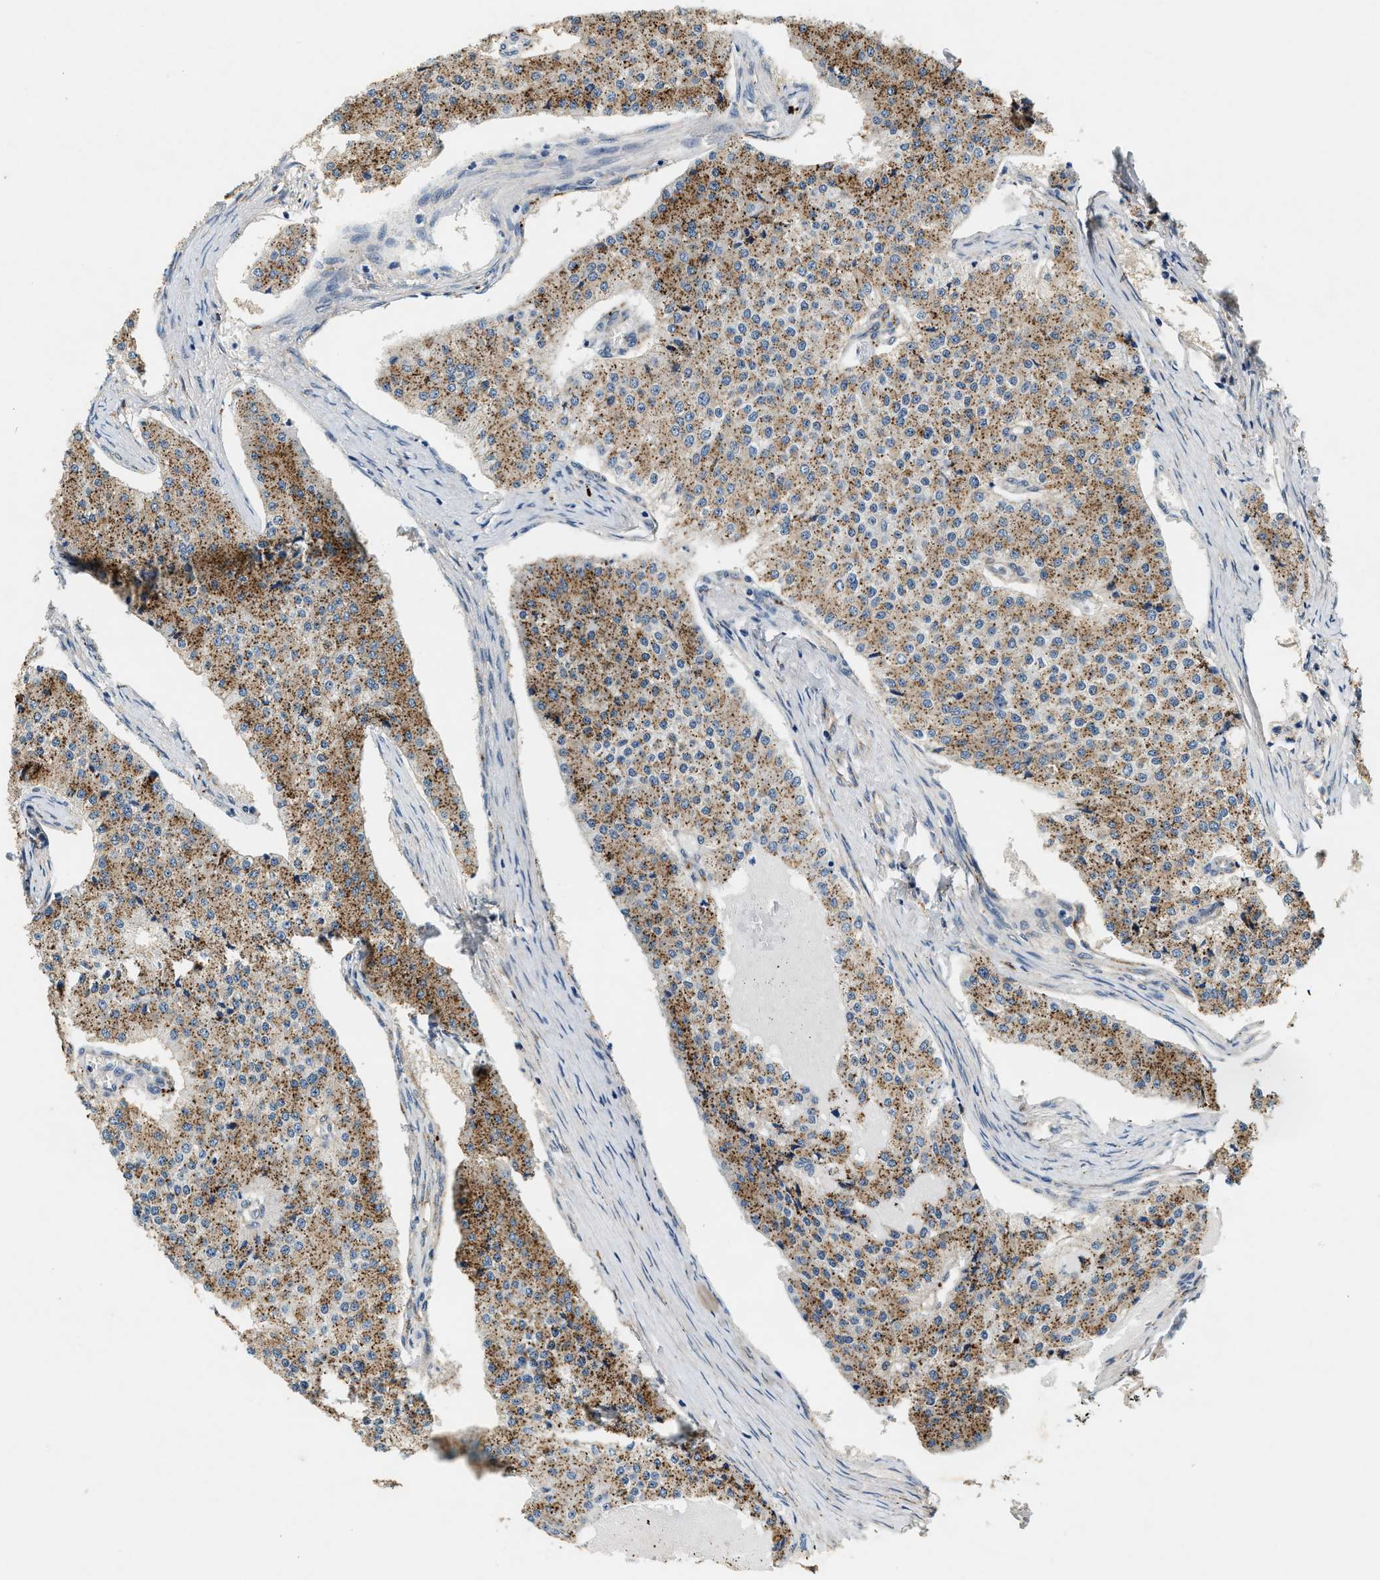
{"staining": {"intensity": "strong", "quantity": ">75%", "location": "cytoplasmic/membranous"}, "tissue": "carcinoid", "cell_type": "Tumor cells", "image_type": "cancer", "snomed": [{"axis": "morphology", "description": "Carcinoid, malignant, NOS"}, {"axis": "topography", "description": "Colon"}], "caption": "Brown immunohistochemical staining in human carcinoid exhibits strong cytoplasmic/membranous positivity in approximately >75% of tumor cells.", "gene": "DUSP10", "patient": {"sex": "female", "age": 52}}